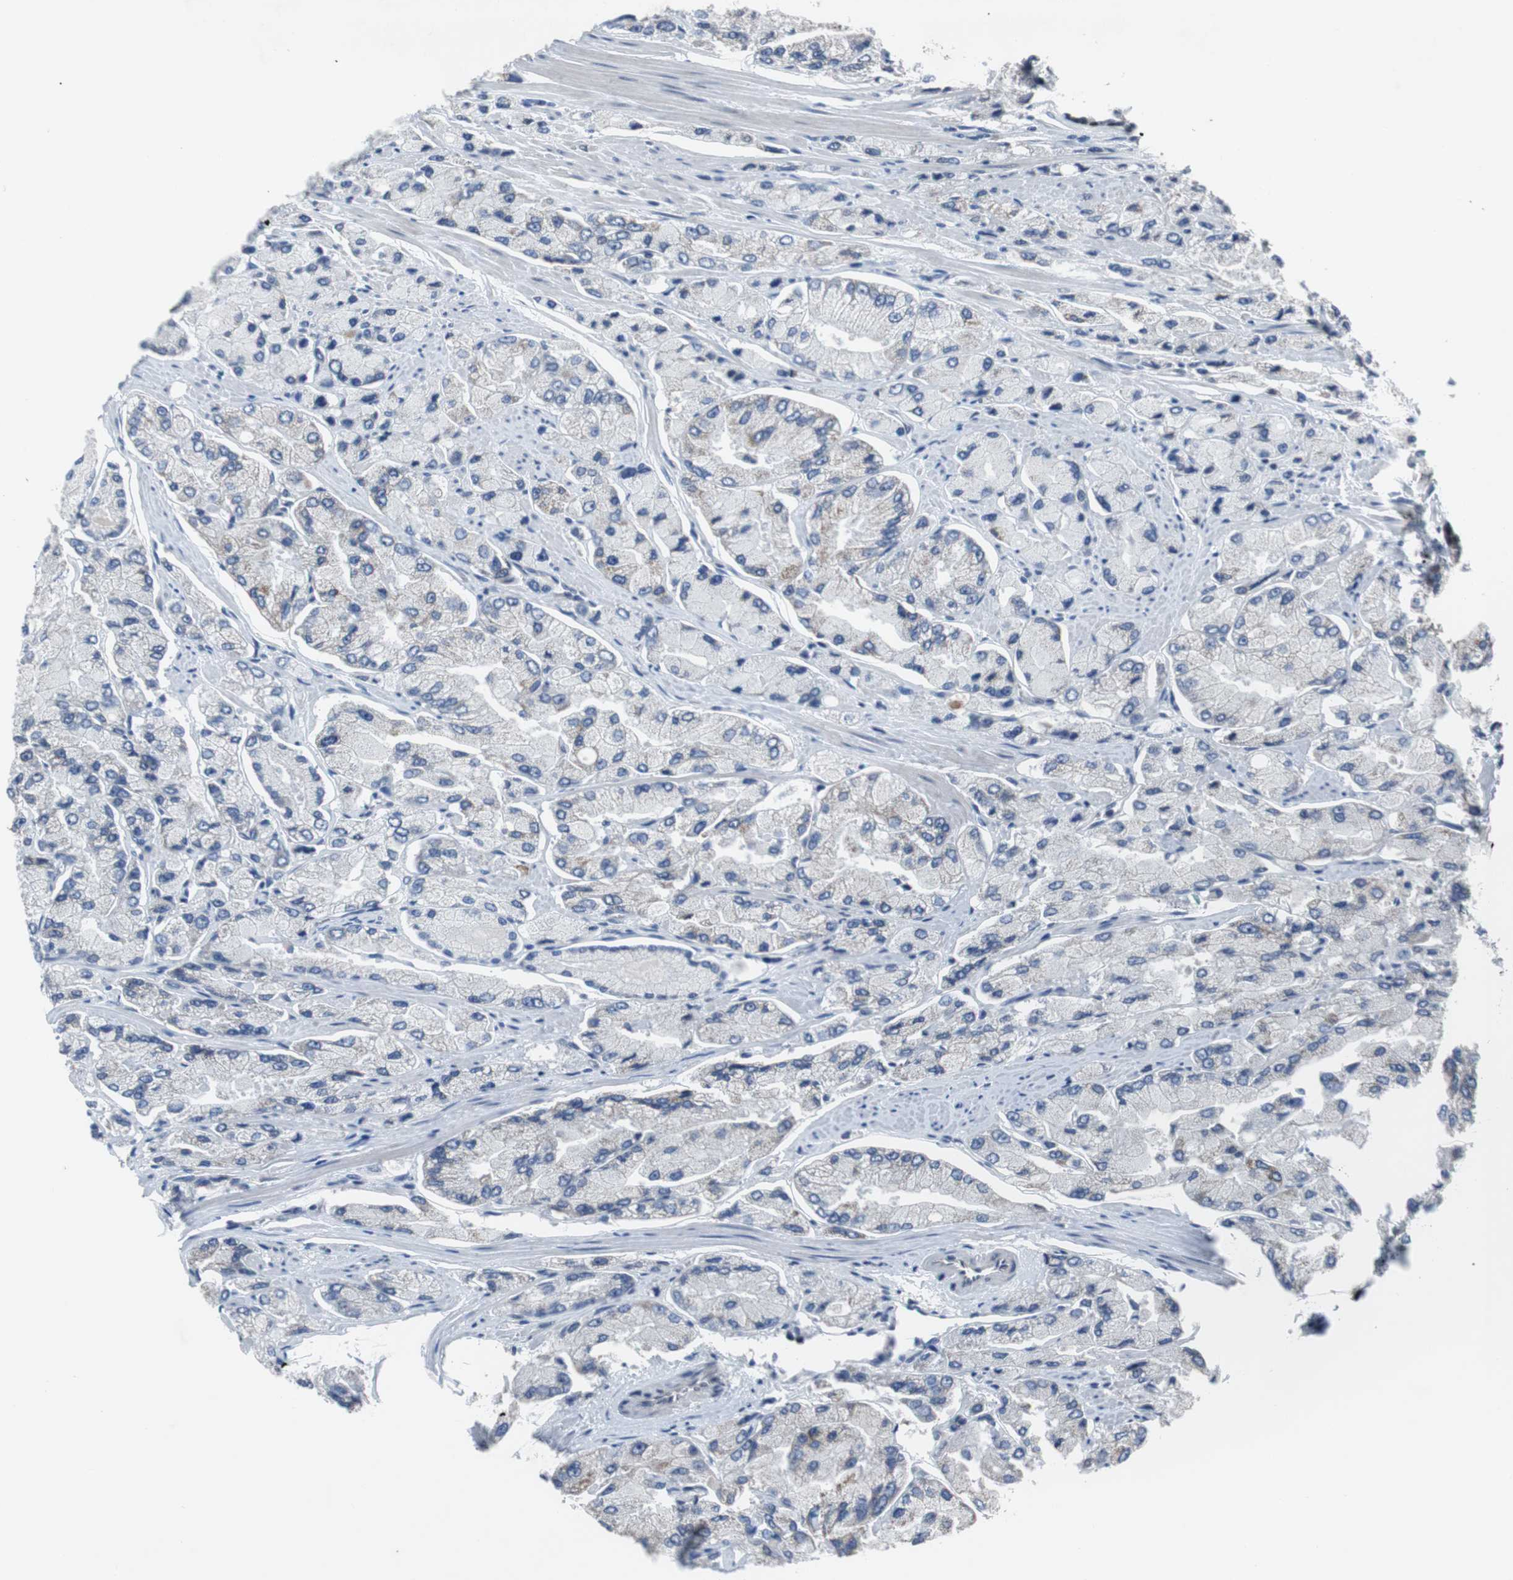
{"staining": {"intensity": "weak", "quantity": "<25%", "location": "cytoplasmic/membranous"}, "tissue": "prostate cancer", "cell_type": "Tumor cells", "image_type": "cancer", "snomed": [{"axis": "morphology", "description": "Adenocarcinoma, High grade"}, {"axis": "topography", "description": "Prostate"}], "caption": "Immunohistochemistry (IHC) micrograph of neoplastic tissue: prostate cancer (adenocarcinoma (high-grade)) stained with DAB shows no significant protein staining in tumor cells. Brightfield microscopy of immunohistochemistry (IHC) stained with DAB (3,3'-diaminobenzidine) (brown) and hematoxylin (blue), captured at high magnification.", "gene": "TP63", "patient": {"sex": "male", "age": 58}}